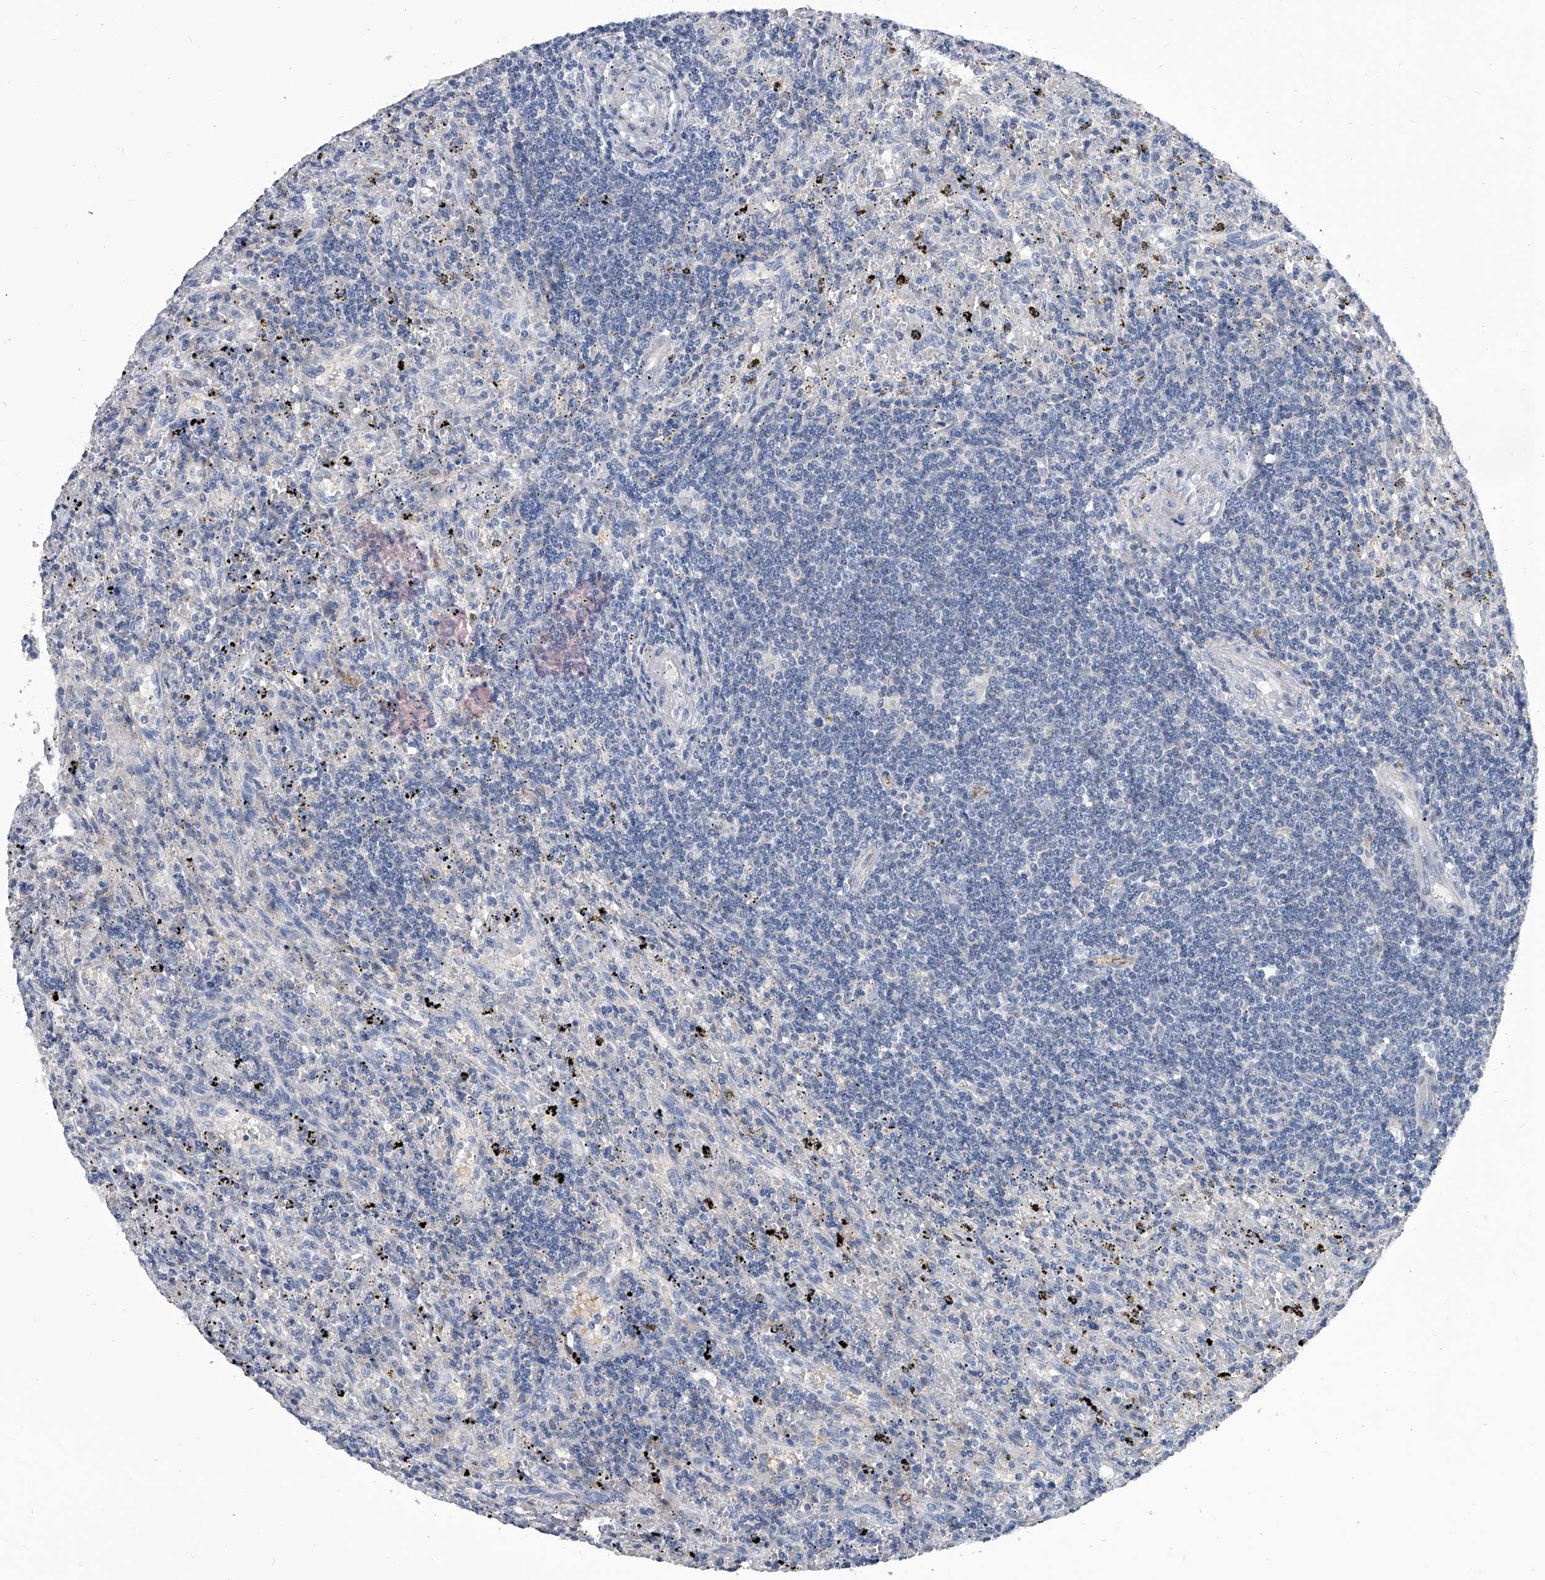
{"staining": {"intensity": "negative", "quantity": "none", "location": "none"}, "tissue": "lymphoma", "cell_type": "Tumor cells", "image_type": "cancer", "snomed": [{"axis": "morphology", "description": "Malignant lymphoma, non-Hodgkin's type, Low grade"}, {"axis": "topography", "description": "Spleen"}], "caption": "The immunohistochemistry micrograph has no significant expression in tumor cells of malignant lymphoma, non-Hodgkin's type (low-grade) tissue.", "gene": "SPP1", "patient": {"sex": "male", "age": 76}}